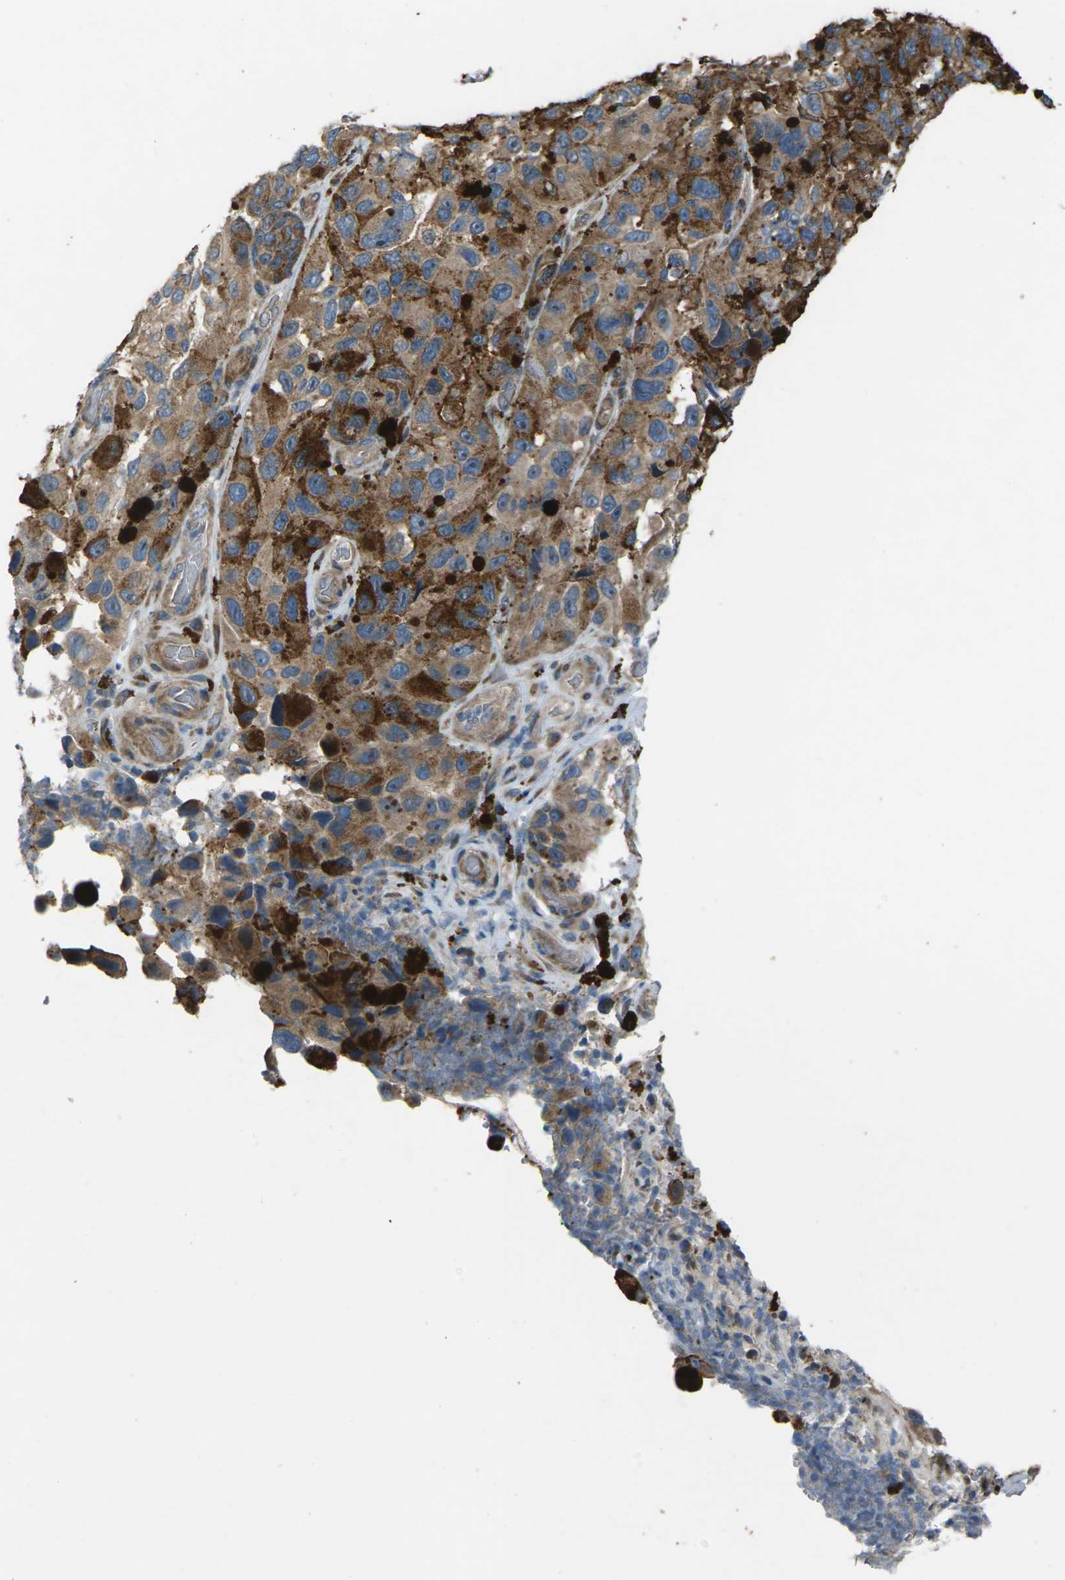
{"staining": {"intensity": "moderate", "quantity": "25%-75%", "location": "cytoplasmic/membranous"}, "tissue": "melanoma", "cell_type": "Tumor cells", "image_type": "cancer", "snomed": [{"axis": "morphology", "description": "Malignant melanoma, NOS"}, {"axis": "topography", "description": "Skin"}], "caption": "Melanoma stained with DAB (3,3'-diaminobenzidine) IHC shows medium levels of moderate cytoplasmic/membranous staining in about 25%-75% of tumor cells.", "gene": "EDNRA", "patient": {"sex": "female", "age": 73}}